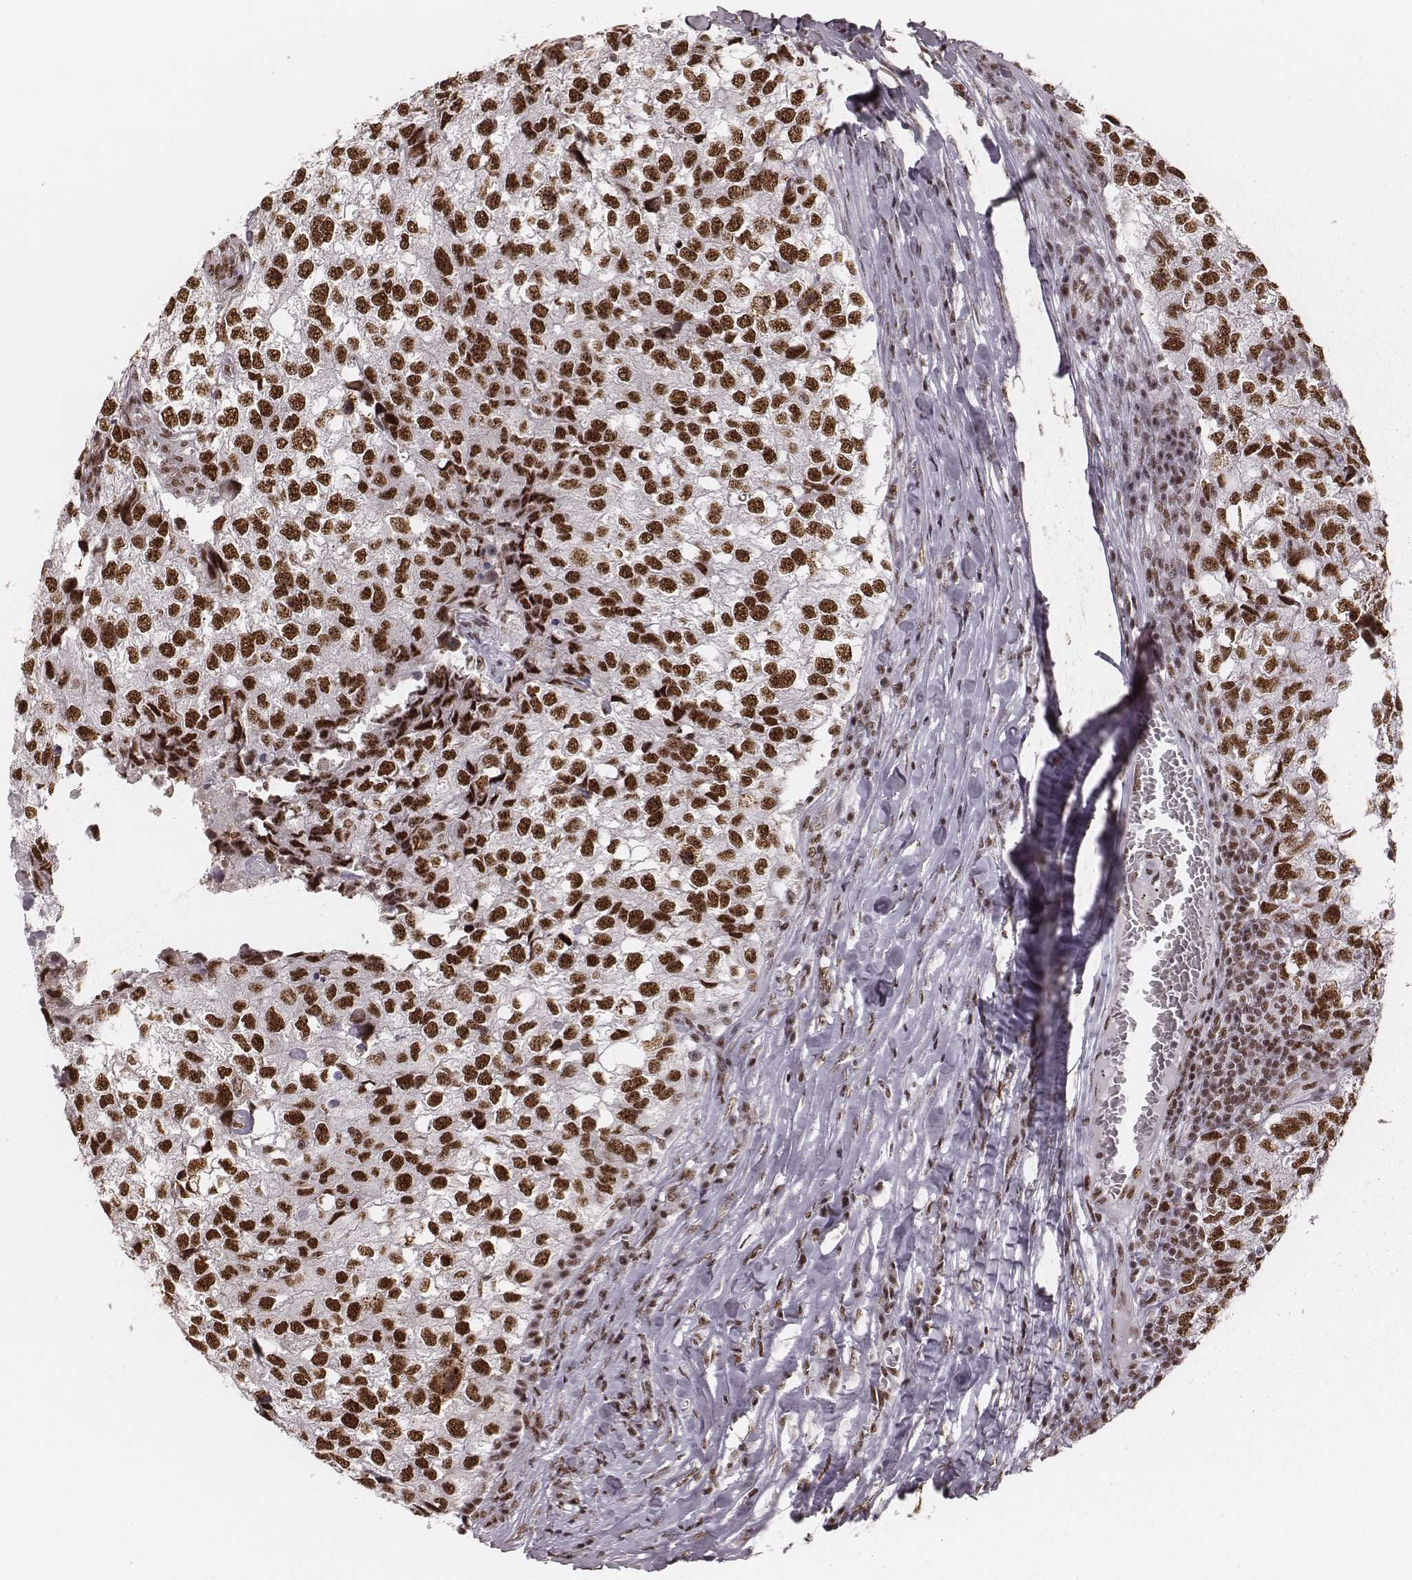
{"staining": {"intensity": "strong", "quantity": ">75%", "location": "nuclear"}, "tissue": "breast cancer", "cell_type": "Tumor cells", "image_type": "cancer", "snomed": [{"axis": "morphology", "description": "Duct carcinoma"}, {"axis": "topography", "description": "Breast"}], "caption": "Breast cancer (infiltrating ductal carcinoma) stained with a brown dye shows strong nuclear positive expression in about >75% of tumor cells.", "gene": "LUC7L", "patient": {"sex": "female", "age": 30}}